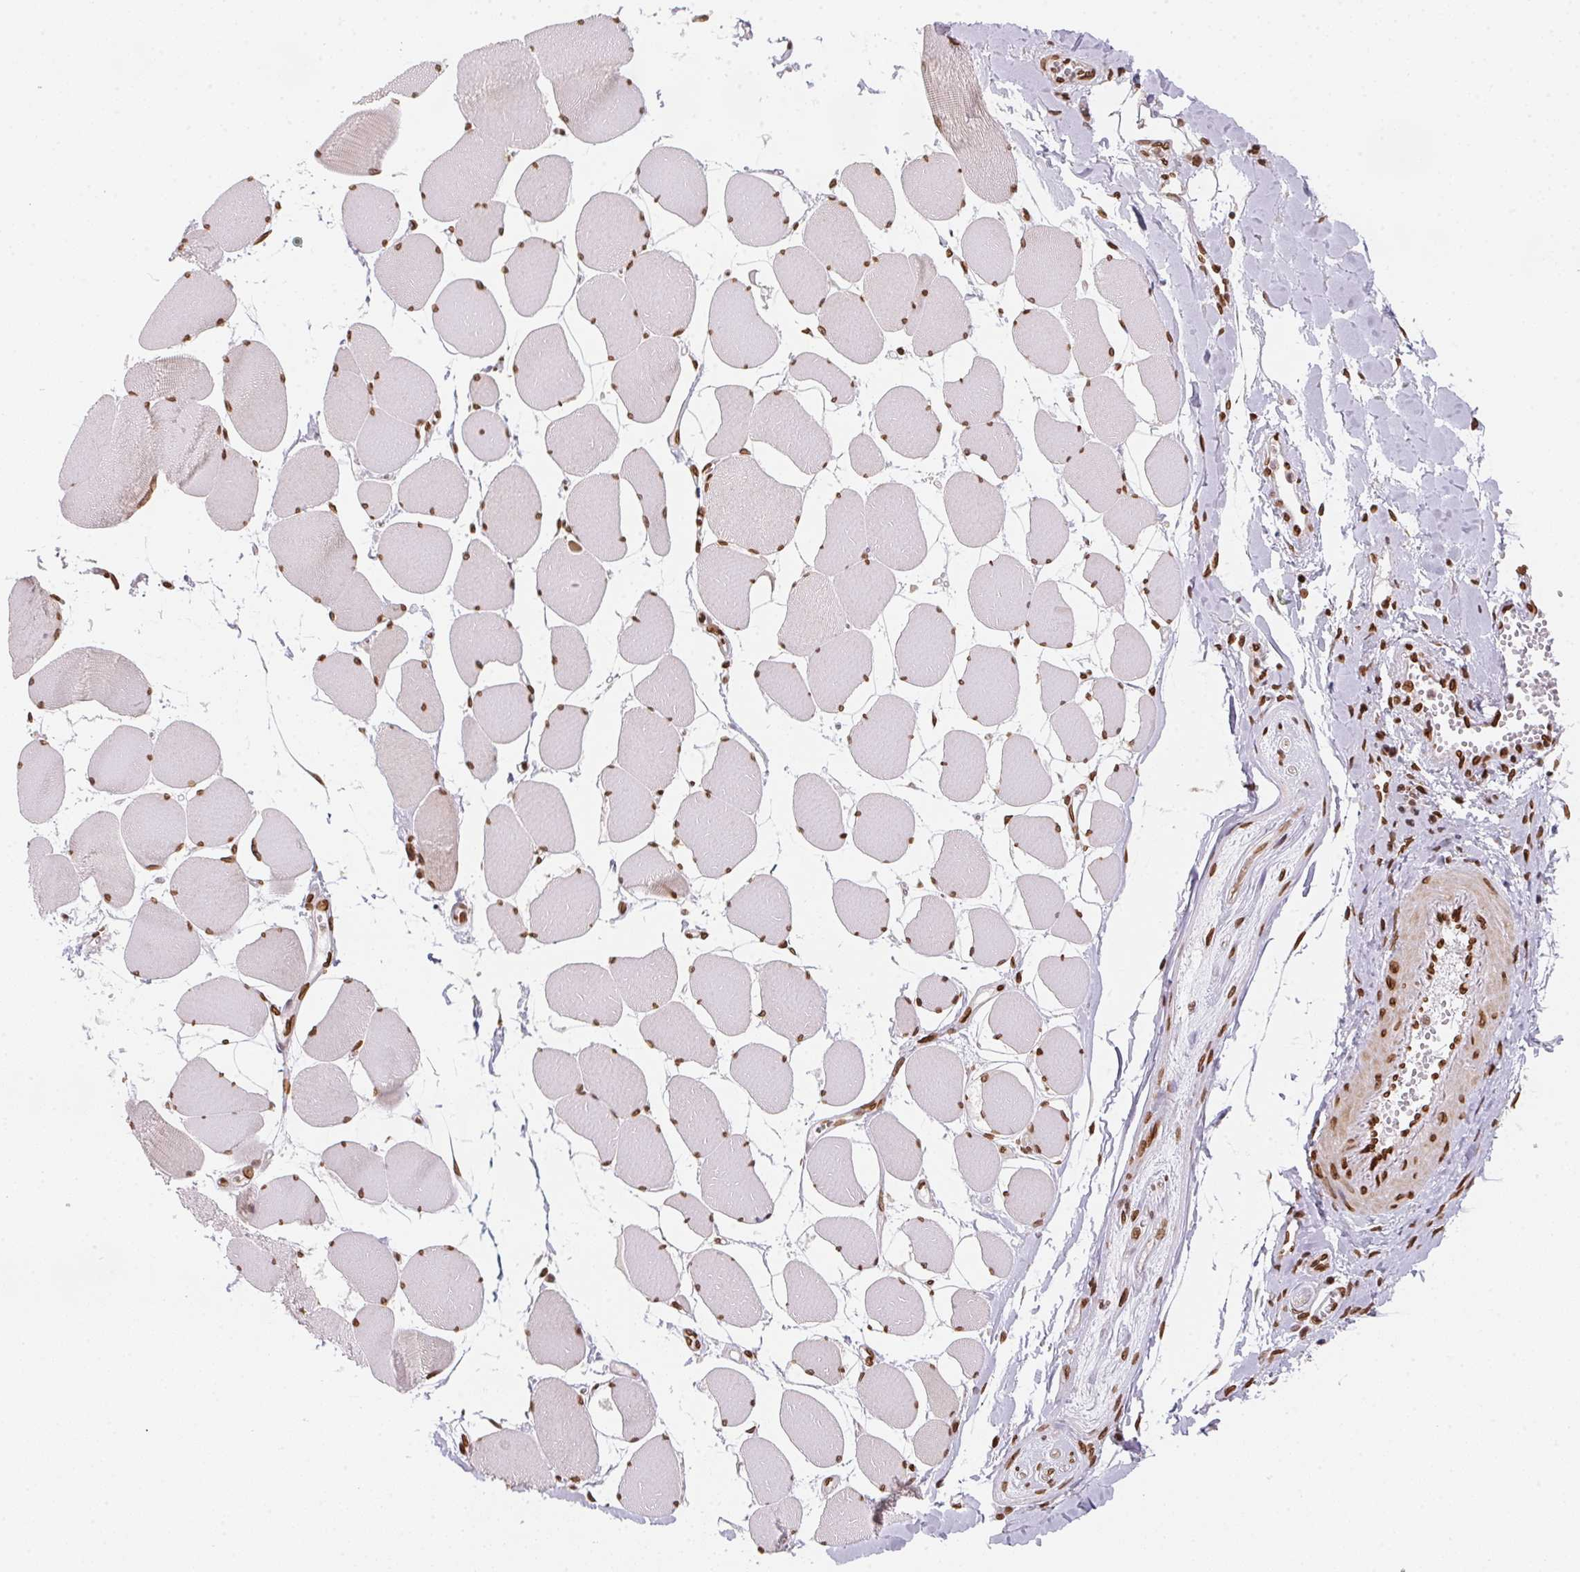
{"staining": {"intensity": "strong", "quantity": ">75%", "location": "nuclear"}, "tissue": "skeletal muscle", "cell_type": "Myocytes", "image_type": "normal", "snomed": [{"axis": "morphology", "description": "Normal tissue, NOS"}, {"axis": "topography", "description": "Skeletal muscle"}], "caption": "IHC (DAB (3,3'-diaminobenzidine)) staining of unremarkable human skeletal muscle displays strong nuclear protein staining in approximately >75% of myocytes.", "gene": "SAP30BP", "patient": {"sex": "female", "age": 75}}